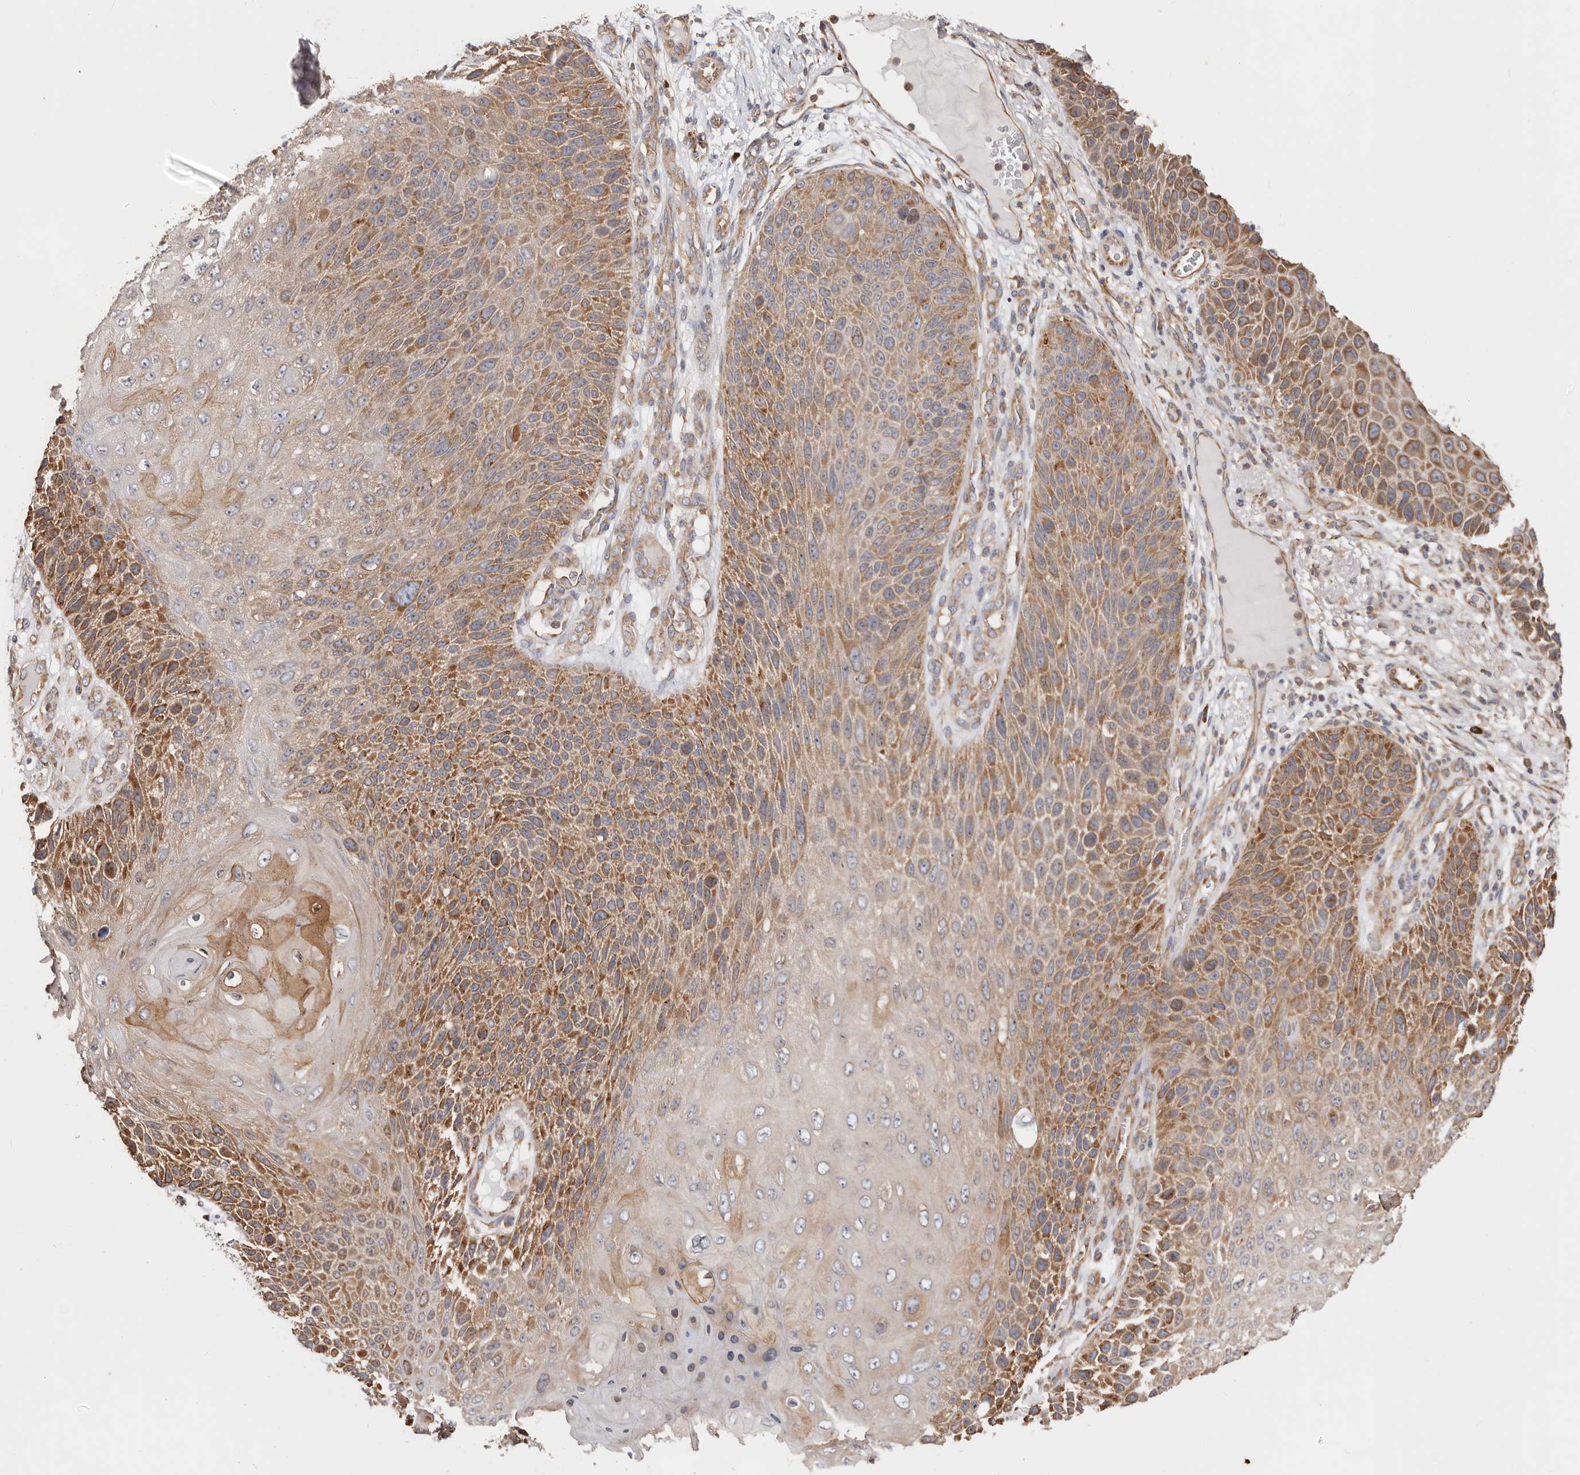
{"staining": {"intensity": "strong", "quantity": ">75%", "location": "cytoplasmic/membranous"}, "tissue": "skin cancer", "cell_type": "Tumor cells", "image_type": "cancer", "snomed": [{"axis": "morphology", "description": "Squamous cell carcinoma, NOS"}, {"axis": "topography", "description": "Skin"}], "caption": "Skin cancer (squamous cell carcinoma) tissue displays strong cytoplasmic/membranous positivity in approximately >75% of tumor cells The staining was performed using DAB (3,3'-diaminobenzidine), with brown indicating positive protein expression. Nuclei are stained blue with hematoxylin.", "gene": "EPRS1", "patient": {"sex": "female", "age": 88}}